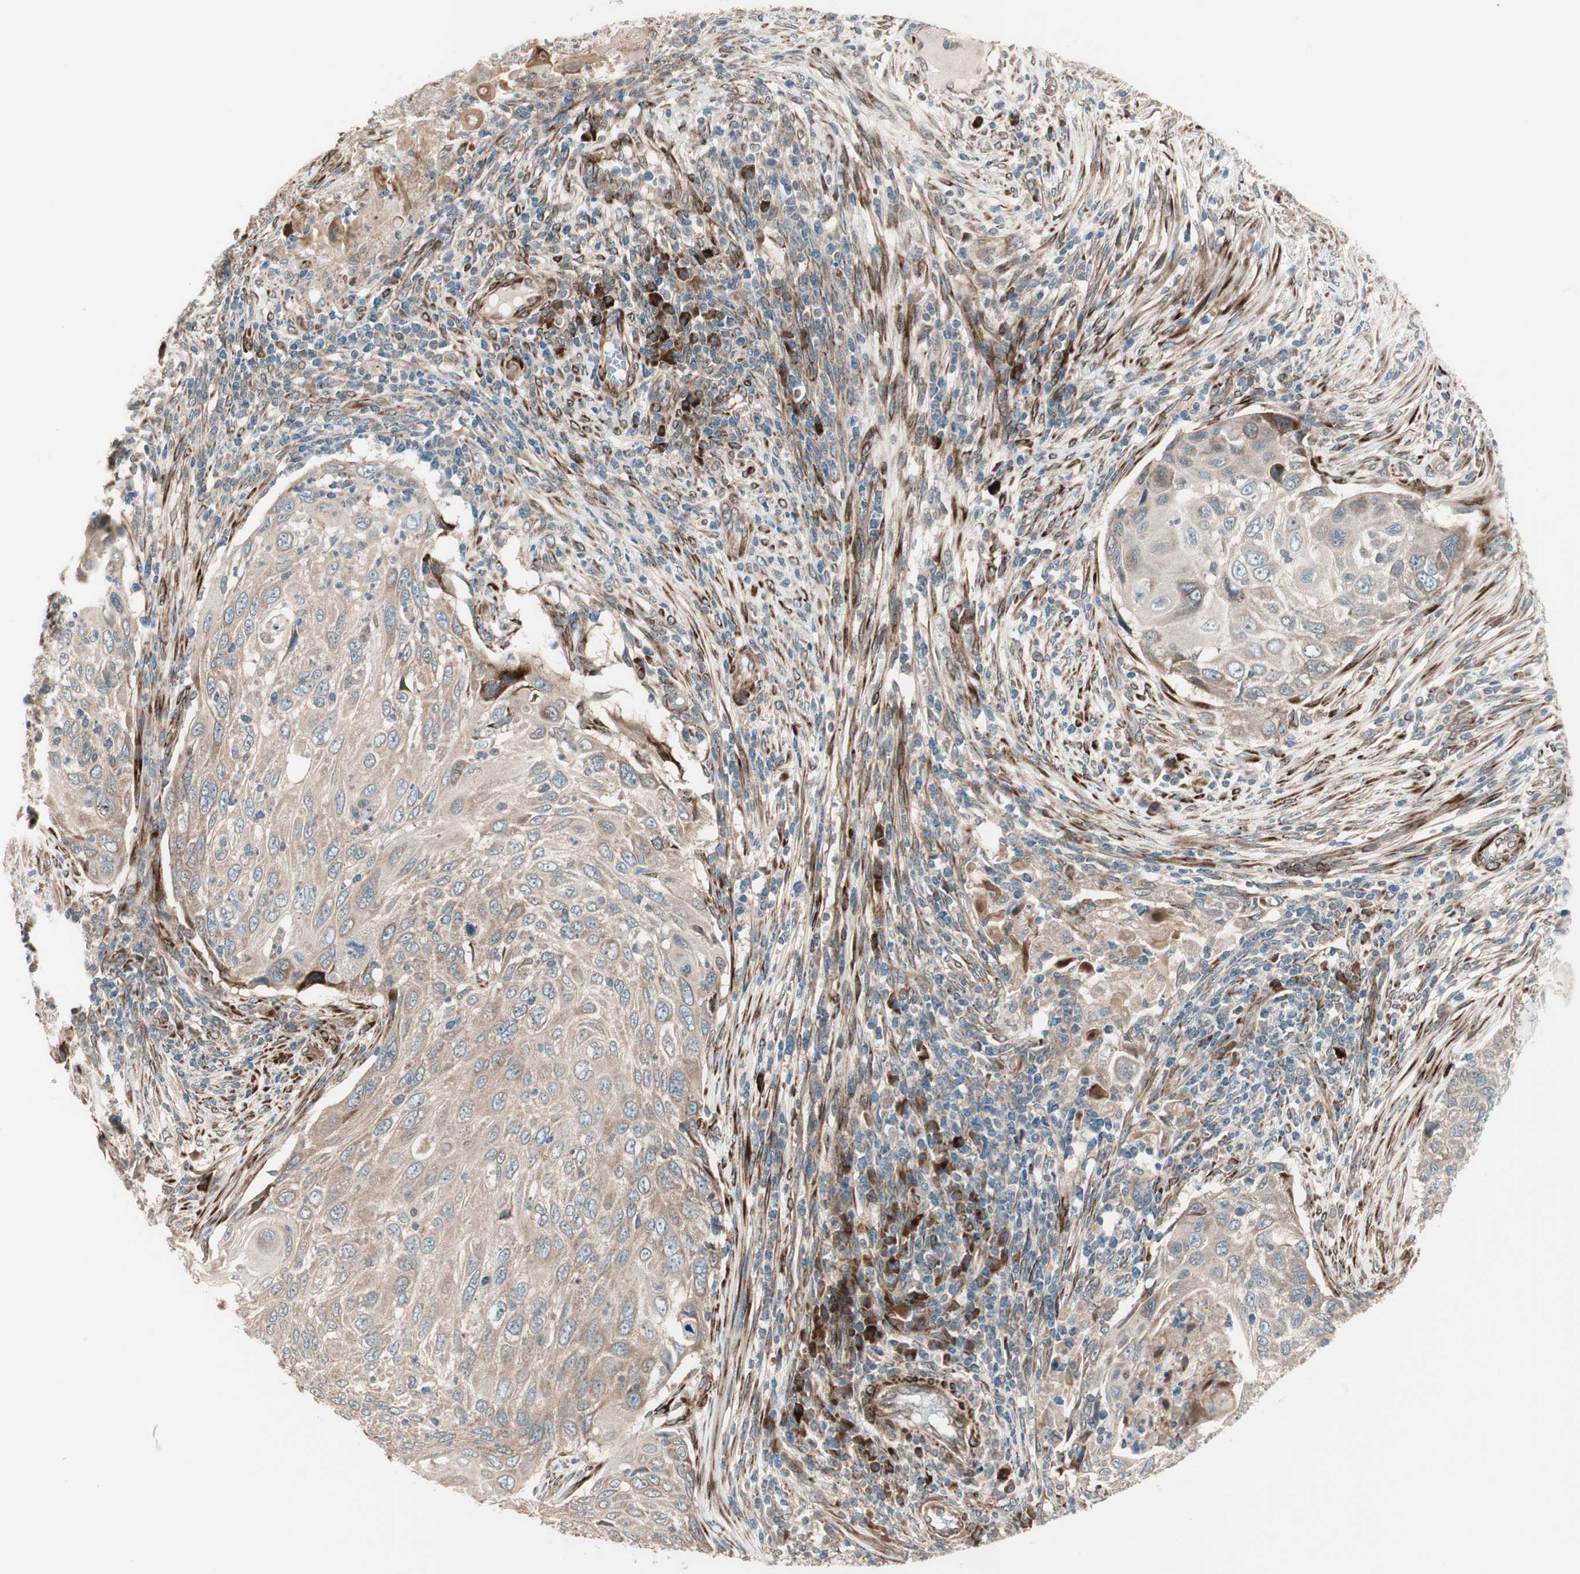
{"staining": {"intensity": "weak", "quantity": ">75%", "location": "cytoplasmic/membranous"}, "tissue": "cervical cancer", "cell_type": "Tumor cells", "image_type": "cancer", "snomed": [{"axis": "morphology", "description": "Squamous cell carcinoma, NOS"}, {"axis": "topography", "description": "Cervix"}], "caption": "The immunohistochemical stain highlights weak cytoplasmic/membranous expression in tumor cells of cervical cancer (squamous cell carcinoma) tissue.", "gene": "PPP2R5E", "patient": {"sex": "female", "age": 70}}